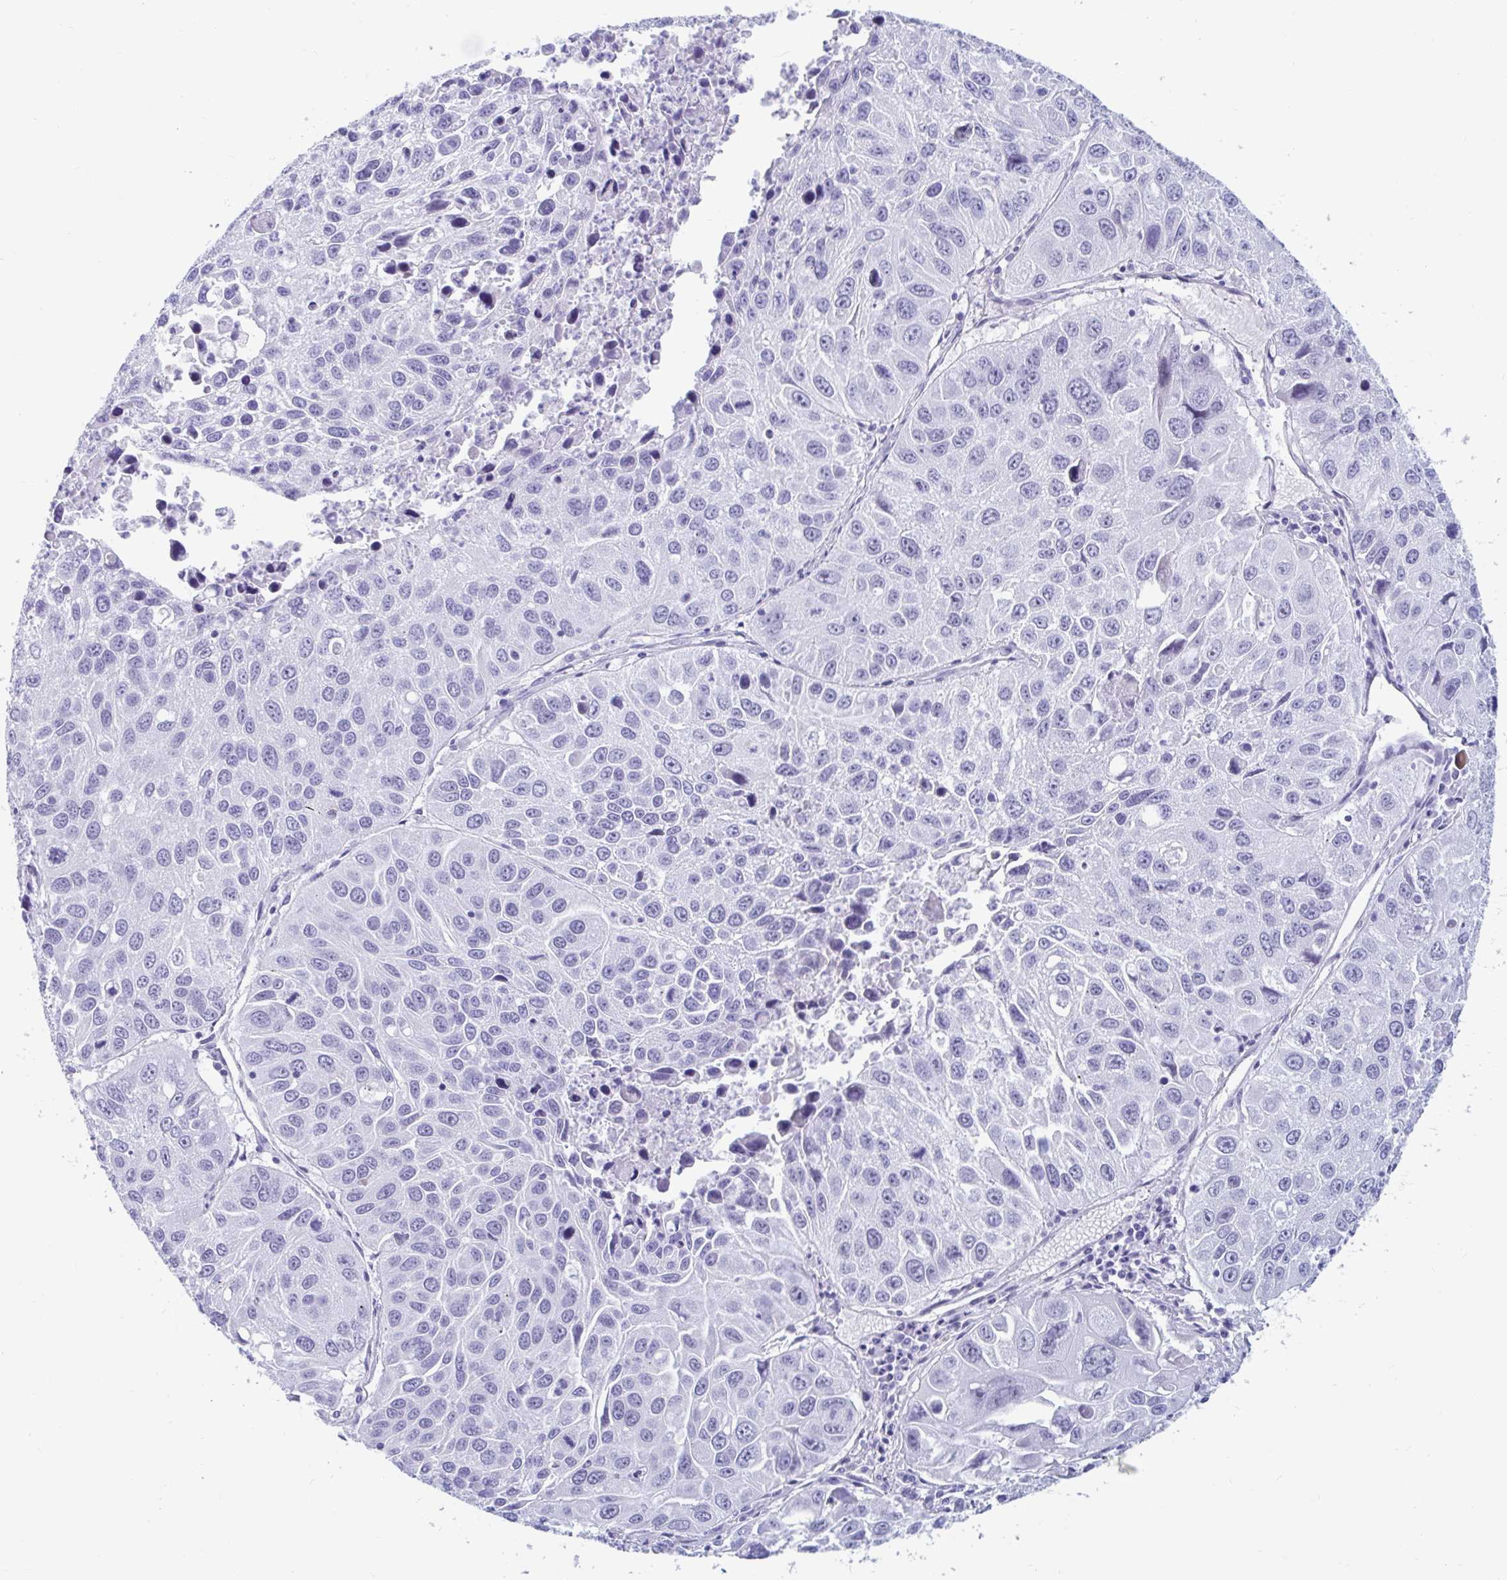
{"staining": {"intensity": "negative", "quantity": "none", "location": "none"}, "tissue": "lung cancer", "cell_type": "Tumor cells", "image_type": "cancer", "snomed": [{"axis": "morphology", "description": "Squamous cell carcinoma, NOS"}, {"axis": "topography", "description": "Lung"}], "caption": "Human lung cancer (squamous cell carcinoma) stained for a protein using IHC reveals no positivity in tumor cells.", "gene": "GKN2", "patient": {"sex": "female", "age": 61}}